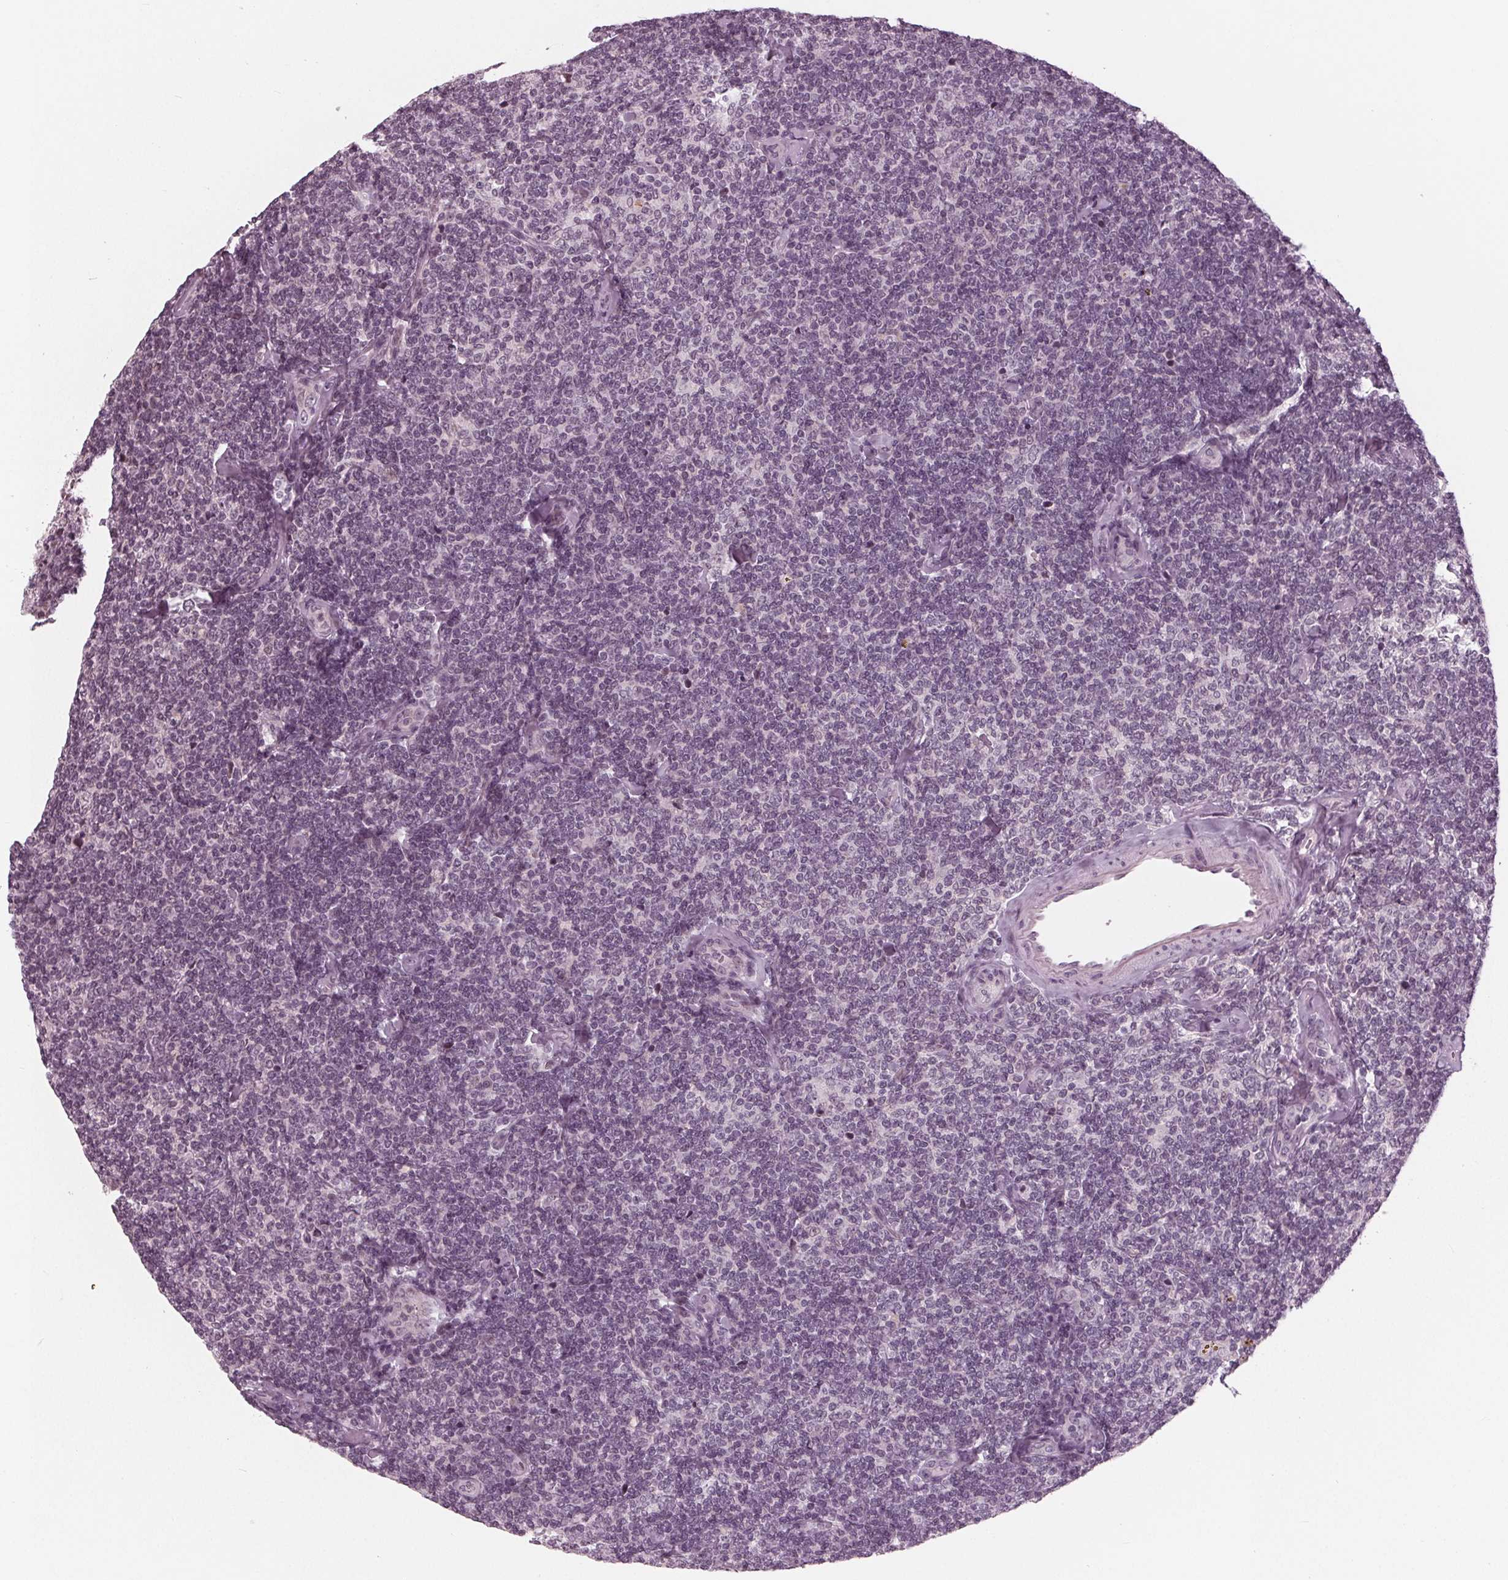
{"staining": {"intensity": "negative", "quantity": "none", "location": "none"}, "tissue": "lymphoma", "cell_type": "Tumor cells", "image_type": "cancer", "snomed": [{"axis": "morphology", "description": "Malignant lymphoma, non-Hodgkin's type, Low grade"}, {"axis": "topography", "description": "Lymph node"}], "caption": "A micrograph of lymphoma stained for a protein exhibits no brown staining in tumor cells.", "gene": "ADPRHL1", "patient": {"sex": "female", "age": 56}}